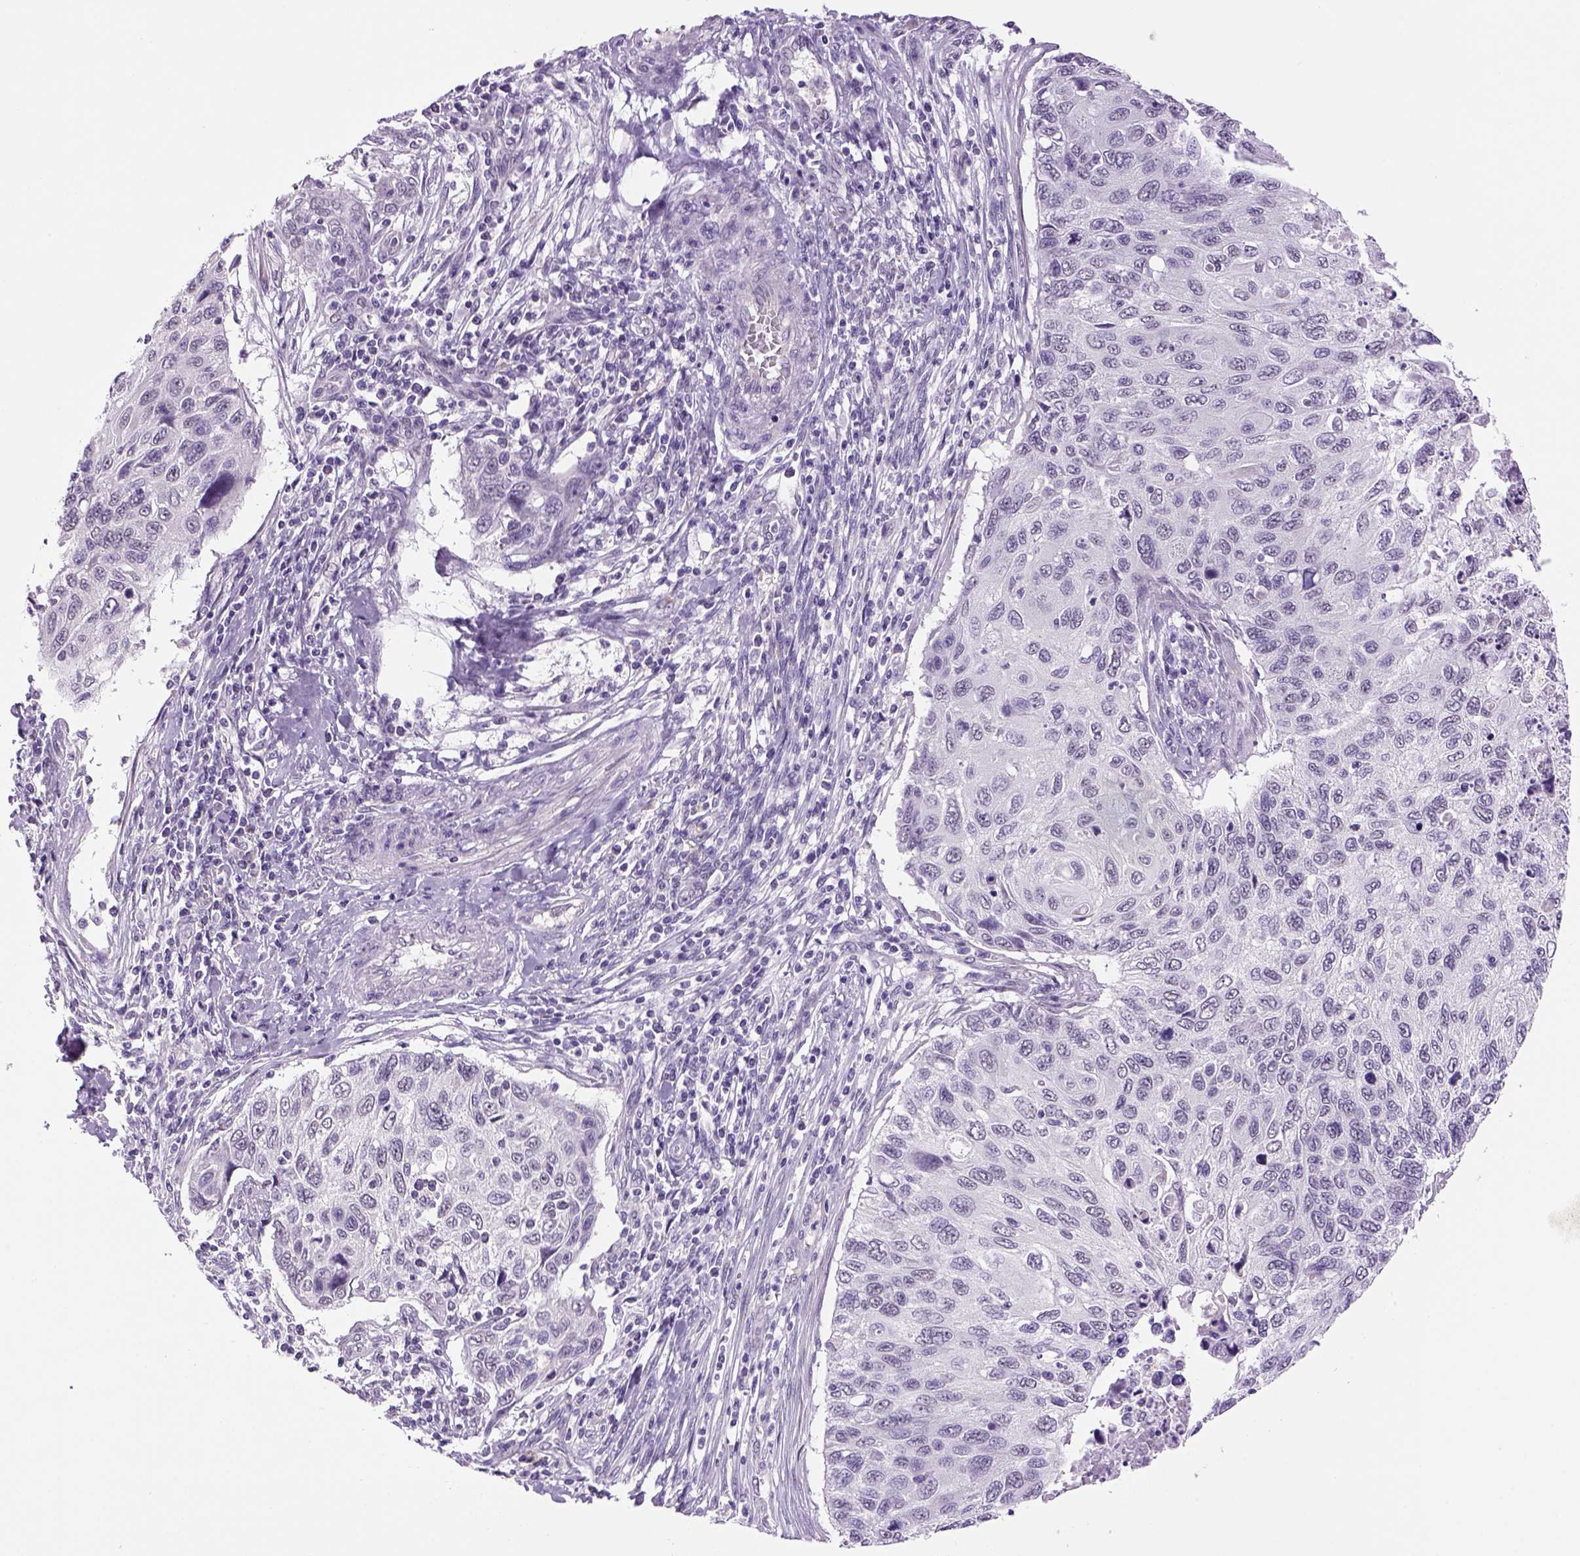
{"staining": {"intensity": "negative", "quantity": "none", "location": "none"}, "tissue": "cervical cancer", "cell_type": "Tumor cells", "image_type": "cancer", "snomed": [{"axis": "morphology", "description": "Squamous cell carcinoma, NOS"}, {"axis": "topography", "description": "Cervix"}], "caption": "There is no significant positivity in tumor cells of cervical squamous cell carcinoma.", "gene": "DBH", "patient": {"sex": "female", "age": 70}}